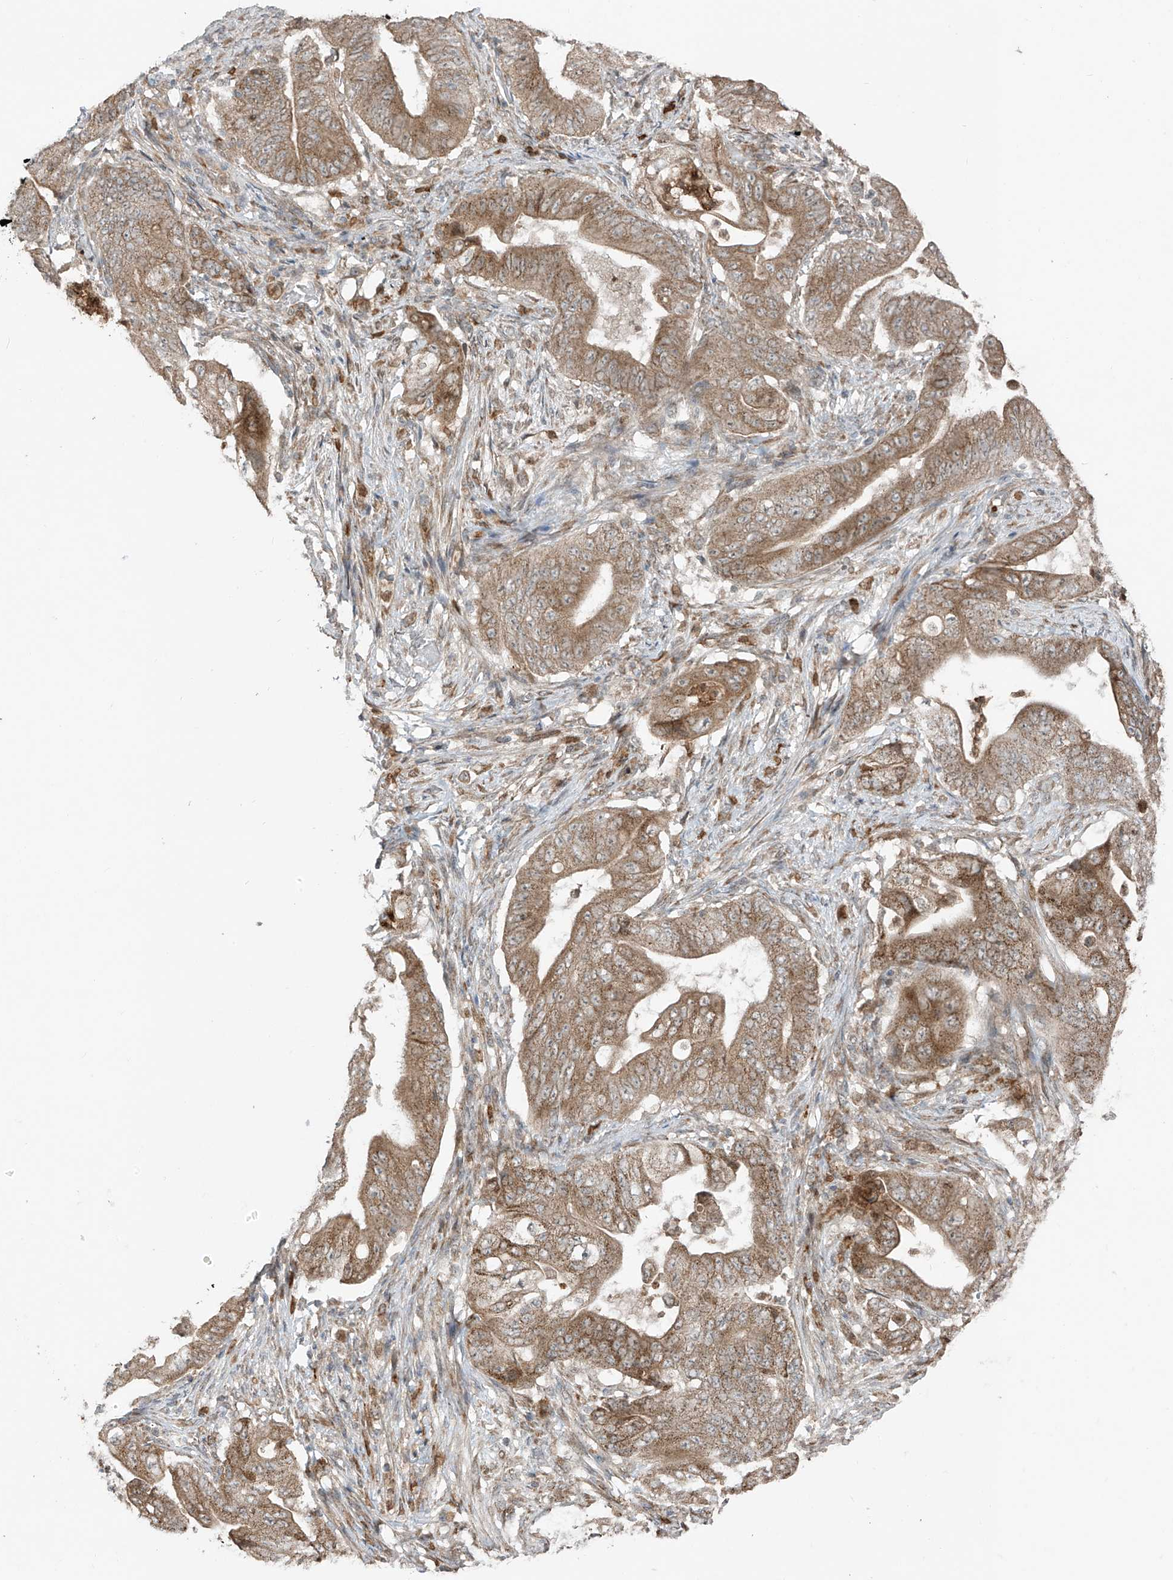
{"staining": {"intensity": "moderate", "quantity": ">75%", "location": "cytoplasmic/membranous"}, "tissue": "stomach cancer", "cell_type": "Tumor cells", "image_type": "cancer", "snomed": [{"axis": "morphology", "description": "Adenocarcinoma, NOS"}, {"axis": "topography", "description": "Stomach"}], "caption": "Stomach cancer stained with IHC displays moderate cytoplasmic/membranous positivity in about >75% of tumor cells.", "gene": "PDE11A", "patient": {"sex": "female", "age": 73}}